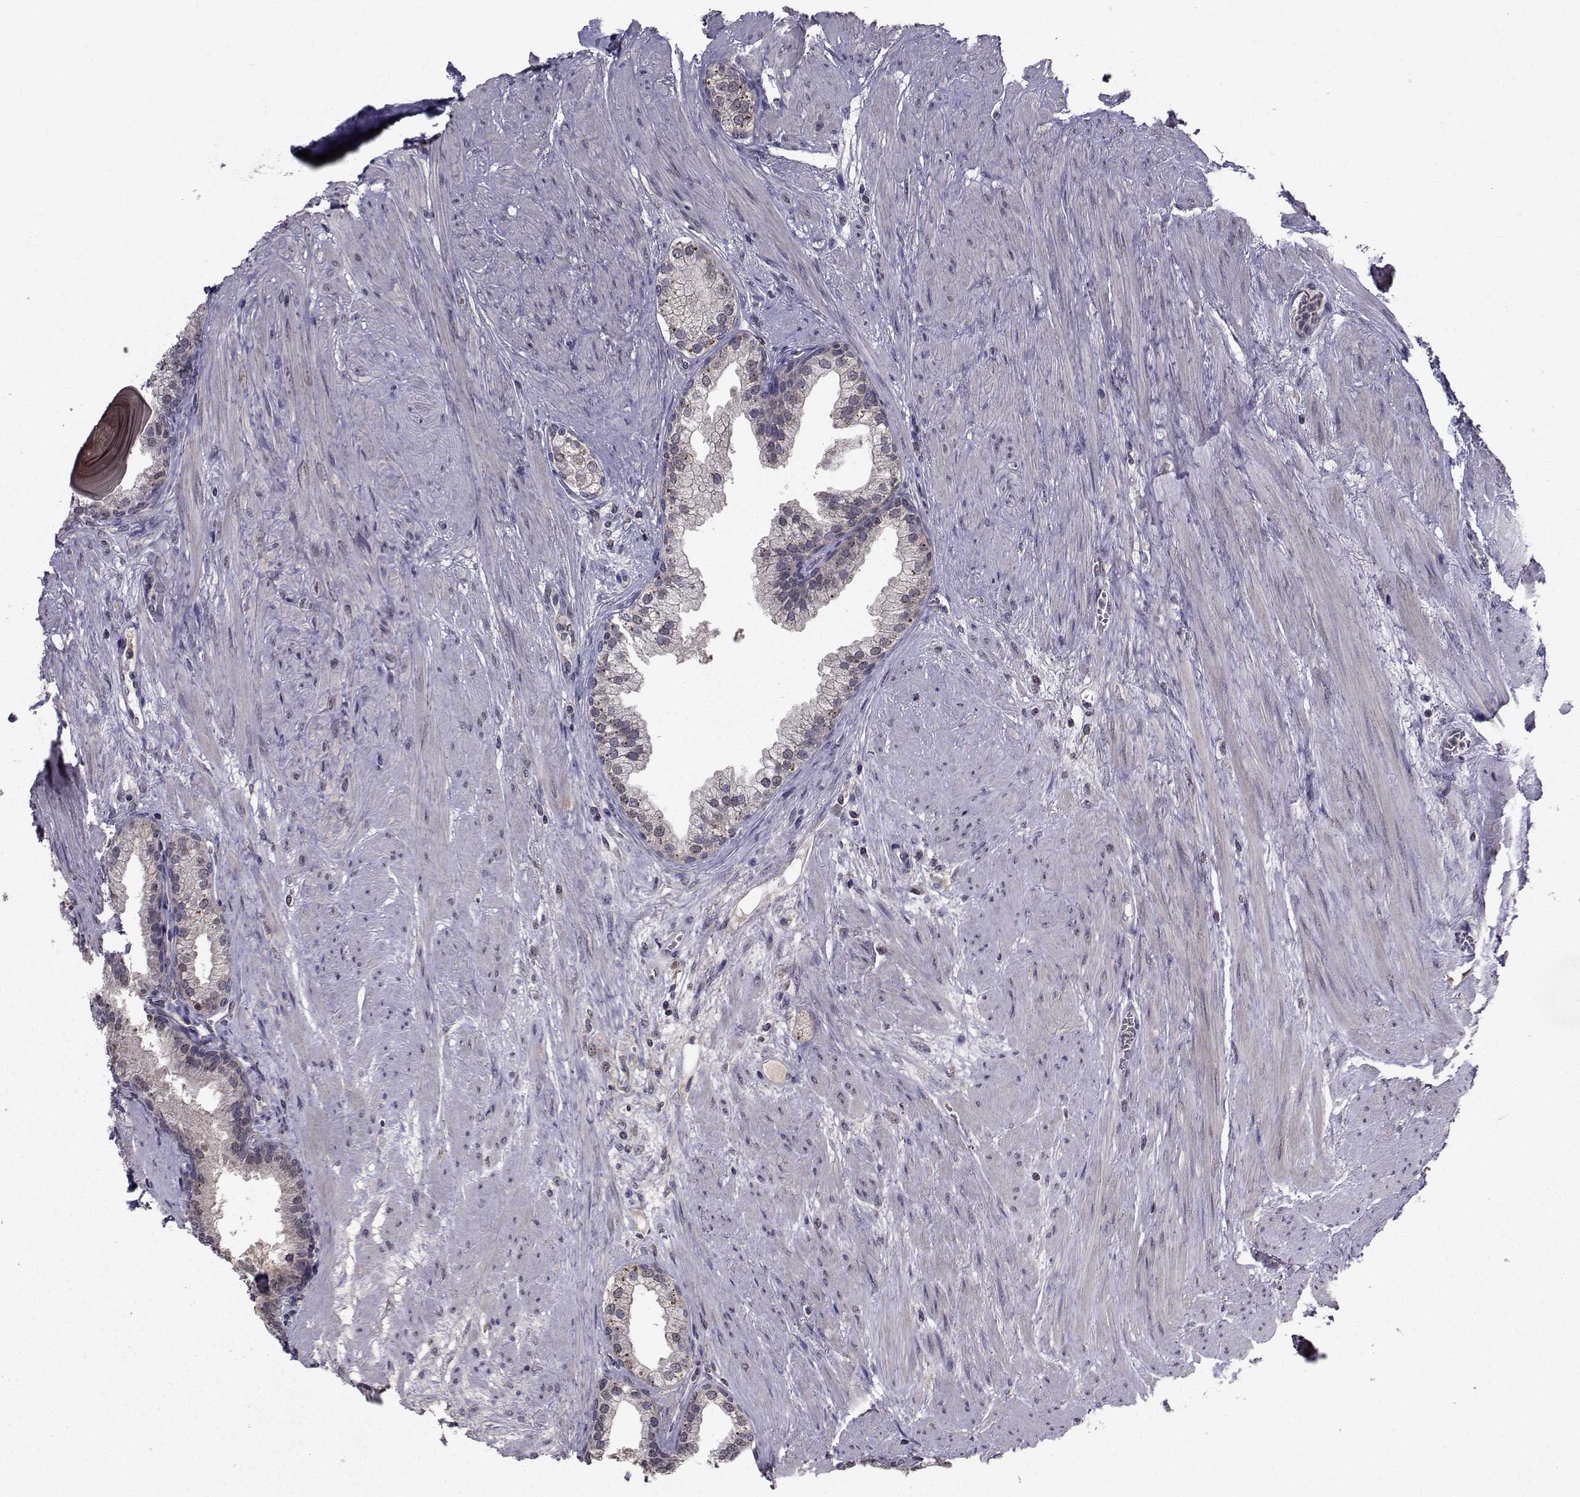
{"staining": {"intensity": "weak", "quantity": "25%-75%", "location": "cytoplasmic/membranous"}, "tissue": "prostate cancer", "cell_type": "Tumor cells", "image_type": "cancer", "snomed": [{"axis": "morphology", "description": "Adenocarcinoma, NOS"}, {"axis": "topography", "description": "Prostate"}], "caption": "A histopathology image of adenocarcinoma (prostate) stained for a protein exhibits weak cytoplasmic/membranous brown staining in tumor cells. The staining was performed using DAB, with brown indicating positive protein expression. Nuclei are stained blue with hematoxylin.", "gene": "CYP2S1", "patient": {"sex": "male", "age": 69}}